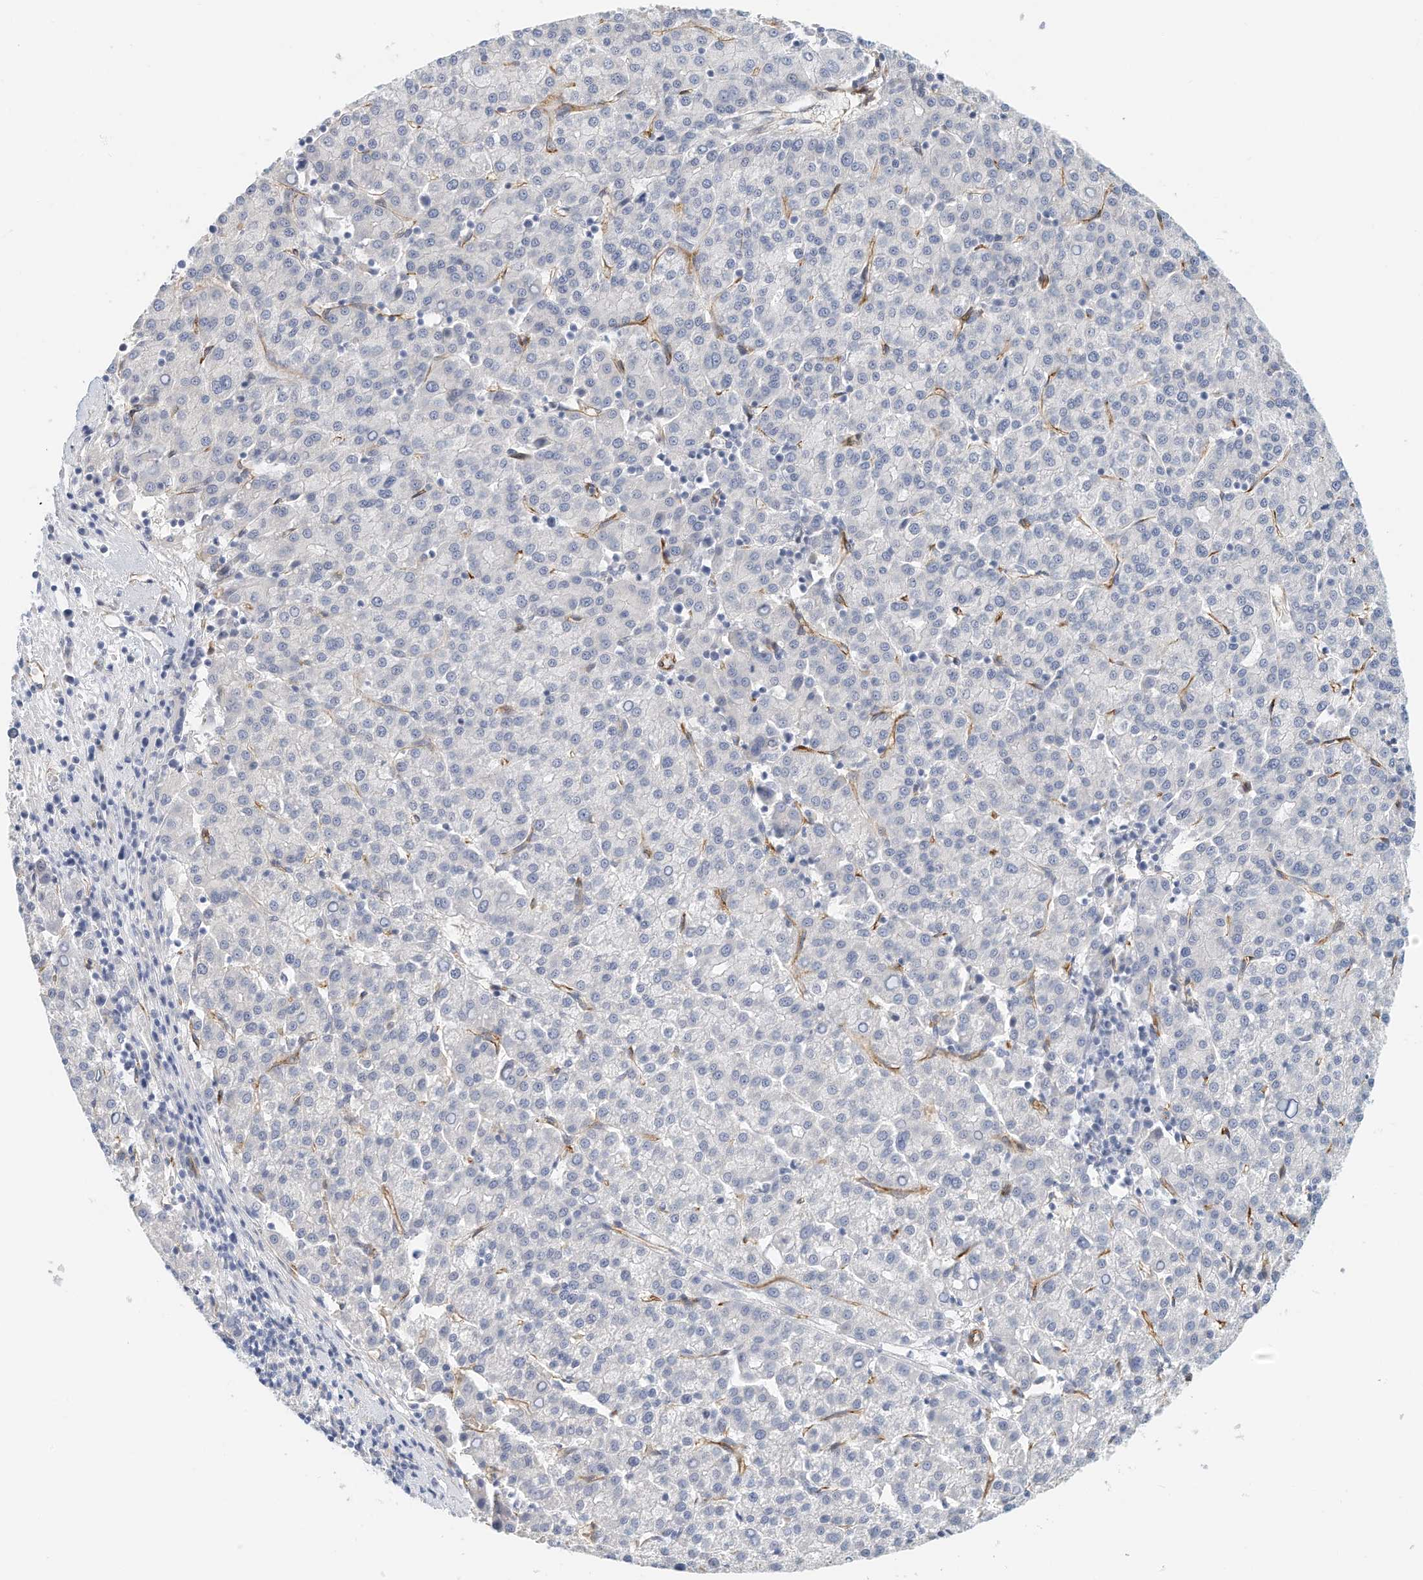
{"staining": {"intensity": "negative", "quantity": "none", "location": "none"}, "tissue": "liver cancer", "cell_type": "Tumor cells", "image_type": "cancer", "snomed": [{"axis": "morphology", "description": "Carcinoma, Hepatocellular, NOS"}, {"axis": "topography", "description": "Liver"}], "caption": "Protein analysis of liver cancer (hepatocellular carcinoma) exhibits no significant positivity in tumor cells. The staining is performed using DAB (3,3'-diaminobenzidine) brown chromogen with nuclei counter-stained in using hematoxylin.", "gene": "ARHGAP28", "patient": {"sex": "female", "age": 58}}